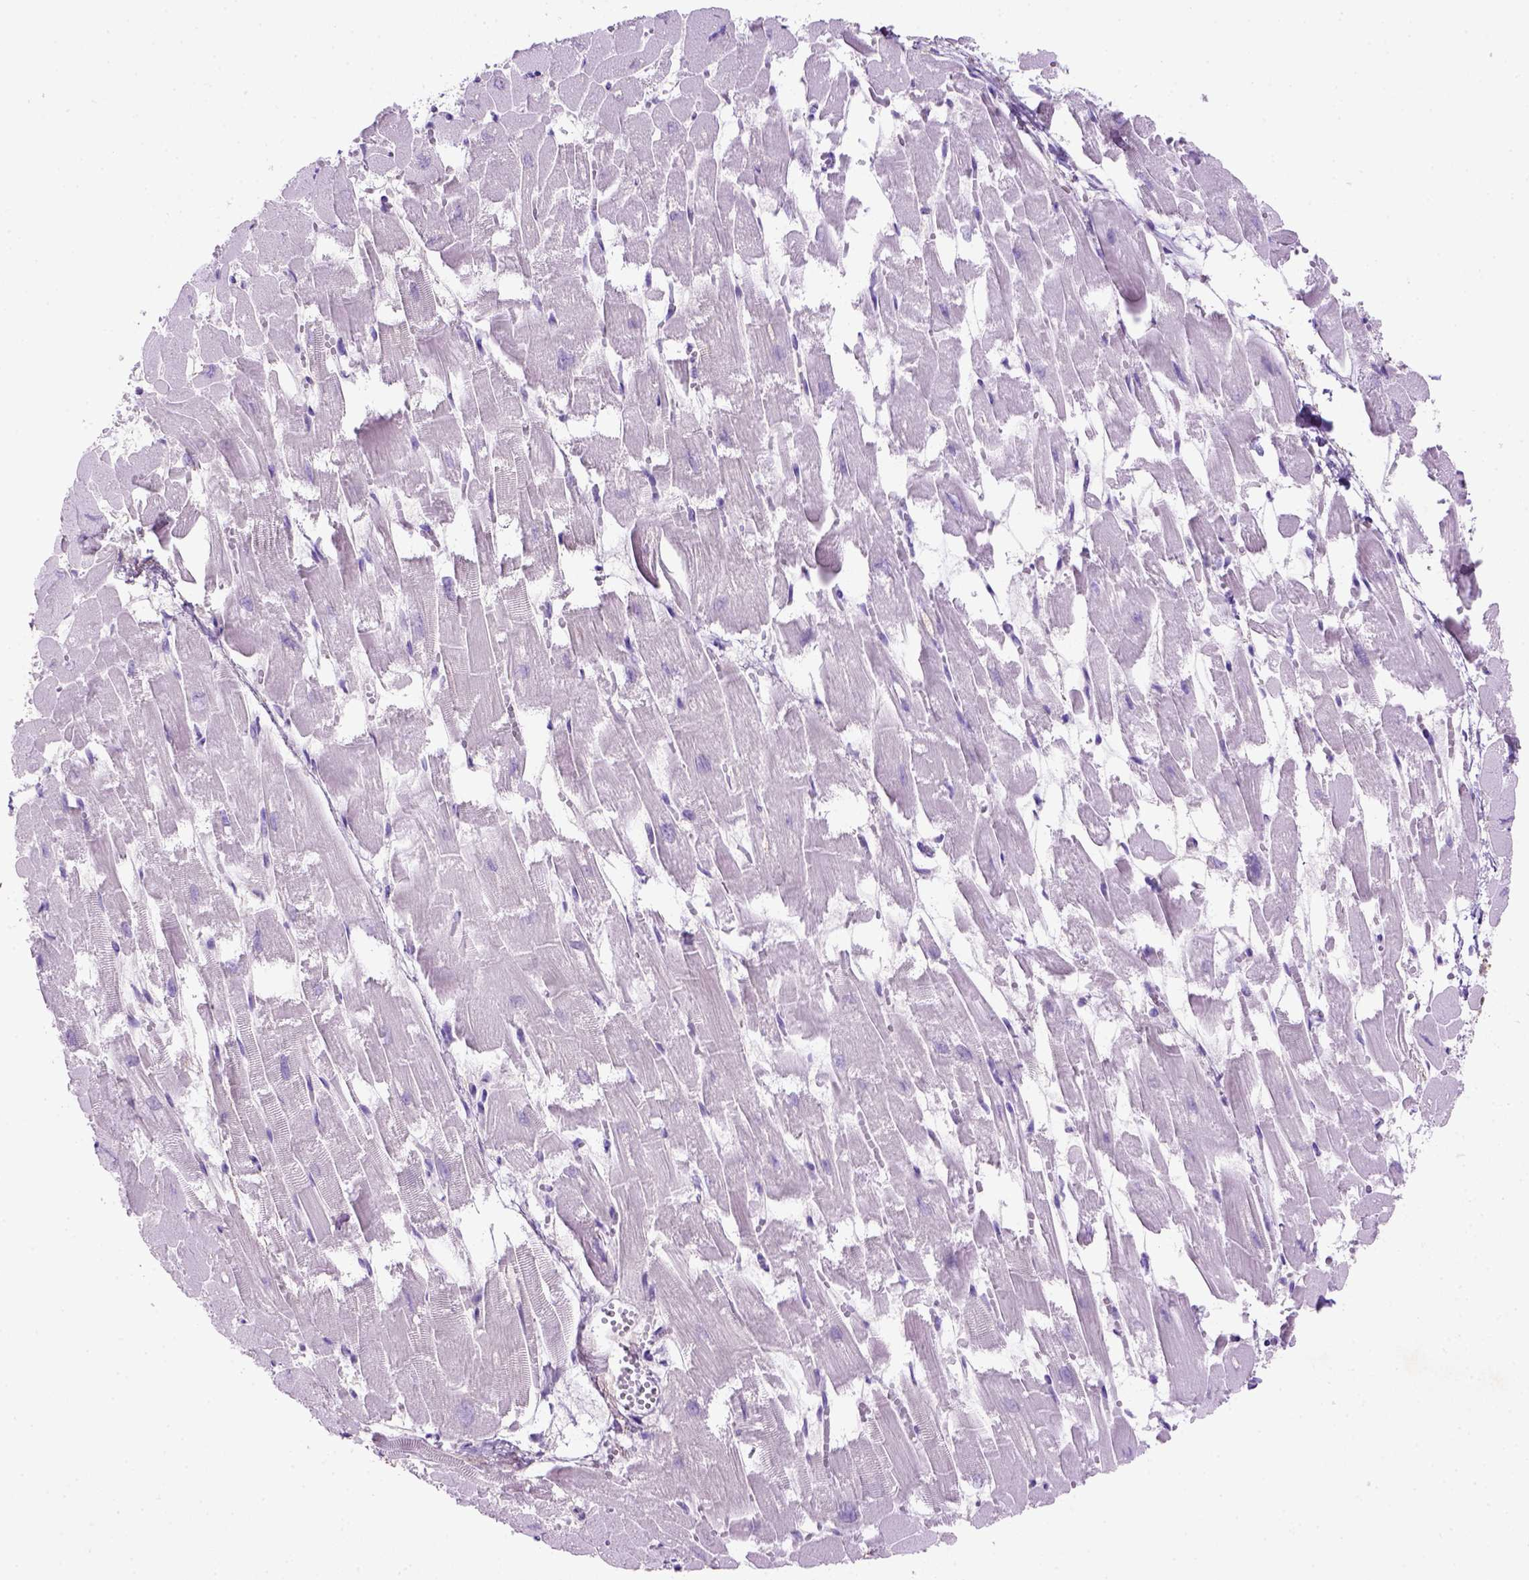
{"staining": {"intensity": "negative", "quantity": "none", "location": "none"}, "tissue": "heart muscle", "cell_type": "Cardiomyocytes", "image_type": "normal", "snomed": [{"axis": "morphology", "description": "Normal tissue, NOS"}, {"axis": "topography", "description": "Heart"}], "caption": "Immunohistochemistry (IHC) micrograph of unremarkable human heart muscle stained for a protein (brown), which displays no expression in cardiomyocytes. Brightfield microscopy of IHC stained with DAB (3,3'-diaminobenzidine) (brown) and hematoxylin (blue), captured at high magnification.", "gene": "SIRPD", "patient": {"sex": "female", "age": 52}}